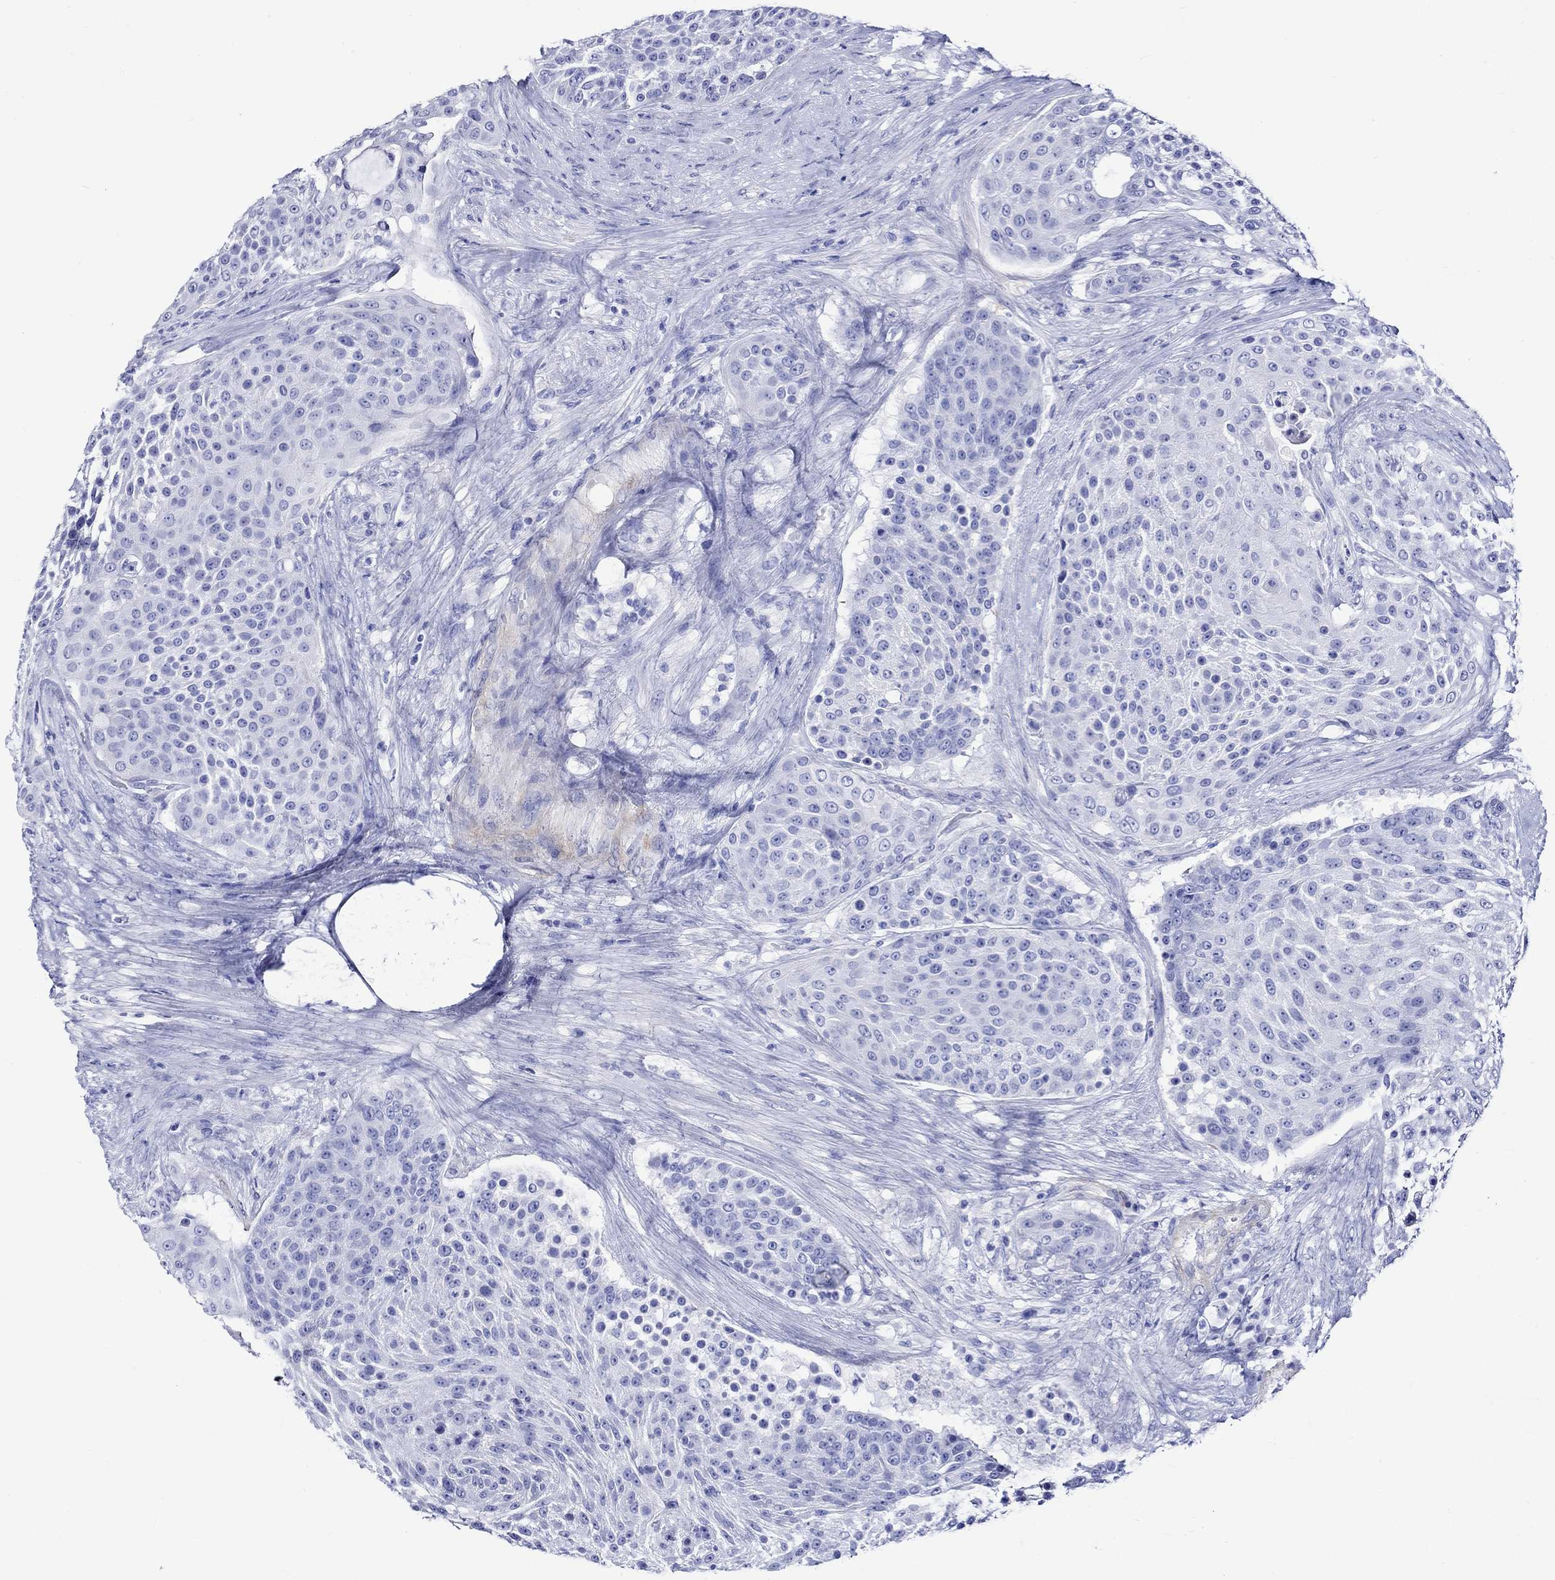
{"staining": {"intensity": "negative", "quantity": "none", "location": "none"}, "tissue": "urothelial cancer", "cell_type": "Tumor cells", "image_type": "cancer", "snomed": [{"axis": "morphology", "description": "Urothelial carcinoma, High grade"}, {"axis": "topography", "description": "Urinary bladder"}], "caption": "A micrograph of urothelial cancer stained for a protein exhibits no brown staining in tumor cells. (Stains: DAB immunohistochemistry with hematoxylin counter stain, Microscopy: brightfield microscopy at high magnification).", "gene": "CRYAB", "patient": {"sex": "female", "age": 63}}